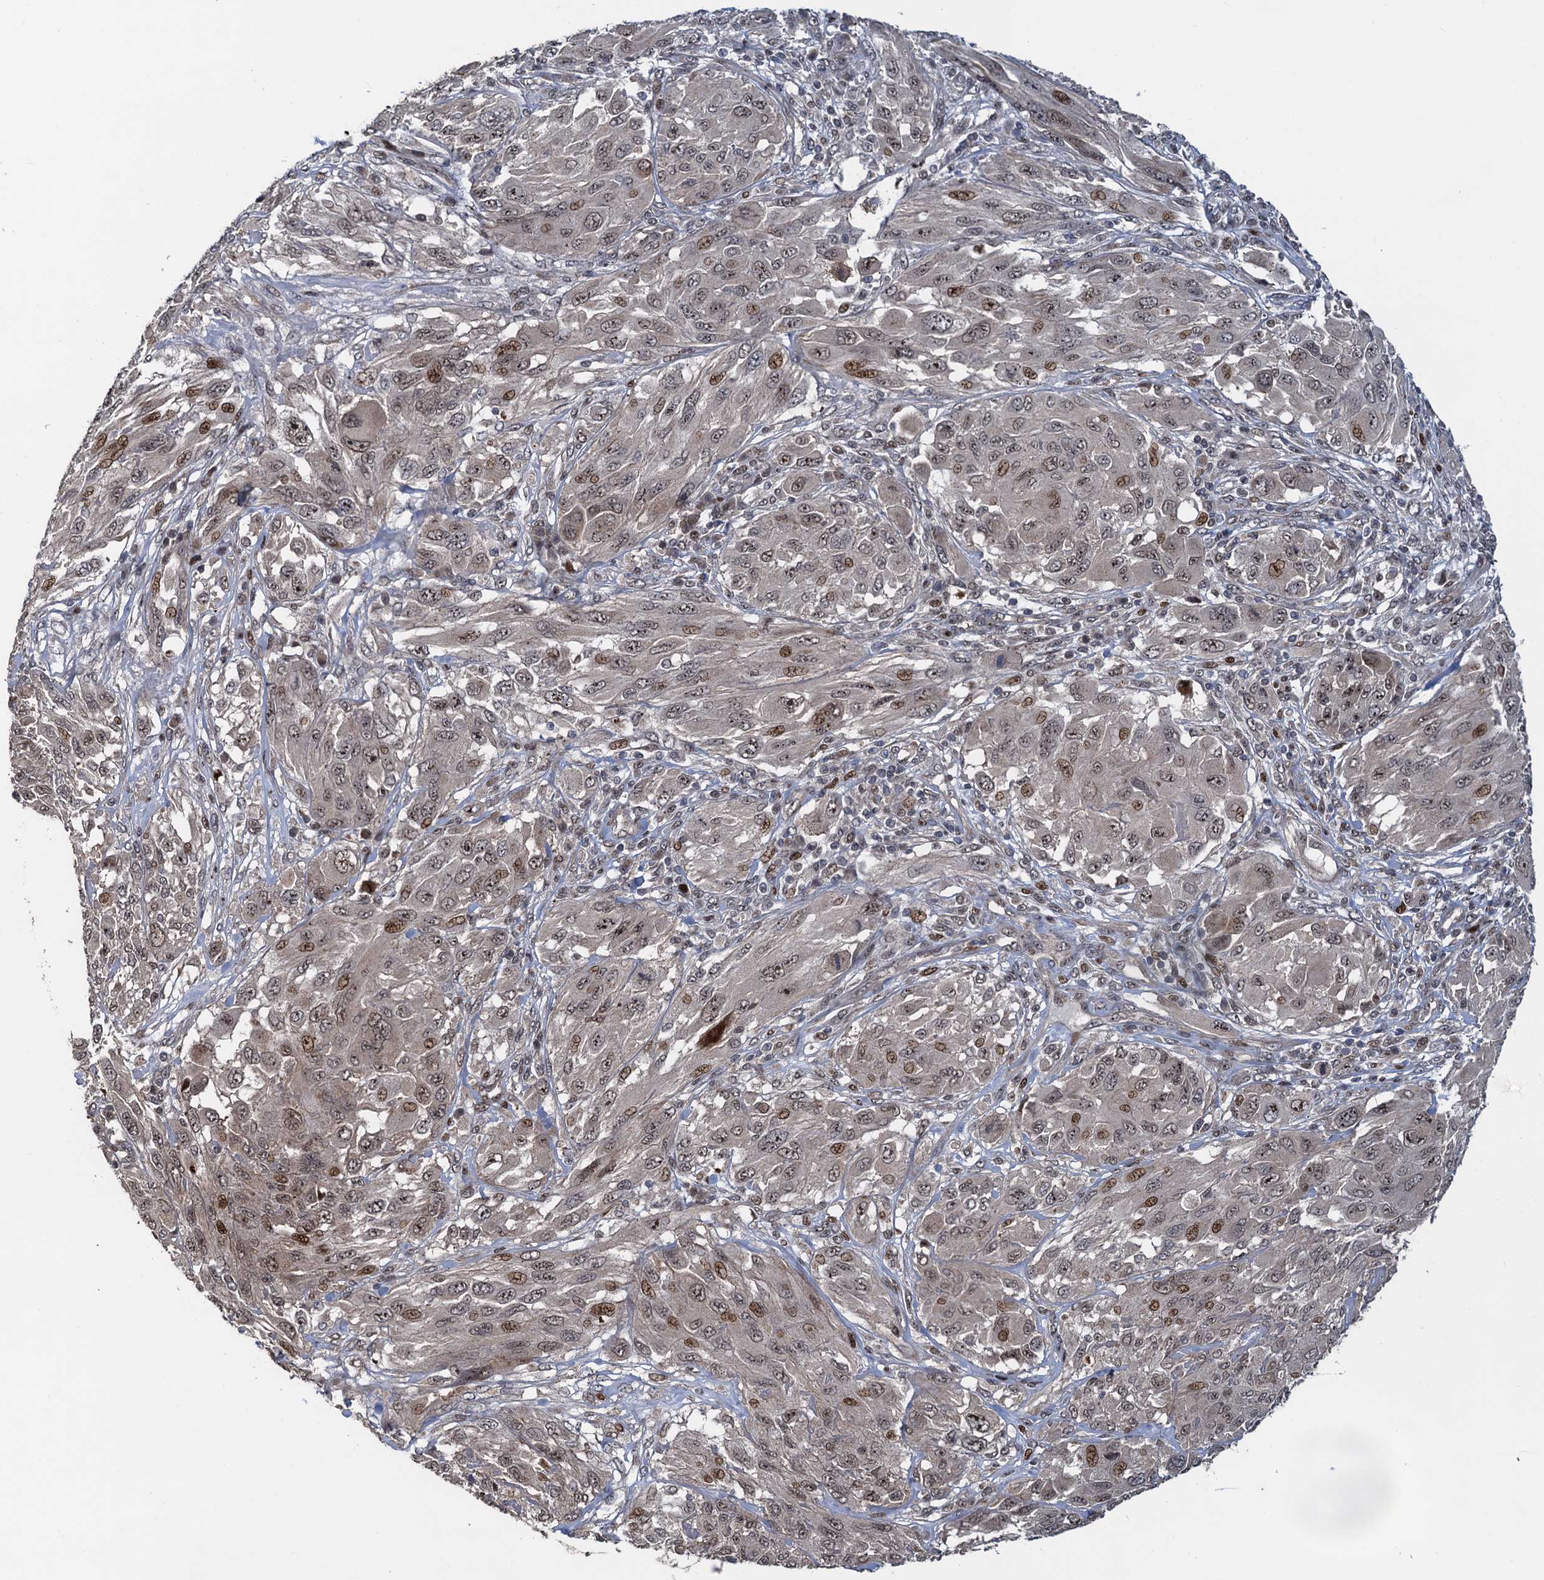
{"staining": {"intensity": "moderate", "quantity": "<25%", "location": "nuclear"}, "tissue": "melanoma", "cell_type": "Tumor cells", "image_type": "cancer", "snomed": [{"axis": "morphology", "description": "Malignant melanoma, NOS"}, {"axis": "topography", "description": "Skin"}], "caption": "Tumor cells reveal moderate nuclear positivity in about <25% of cells in malignant melanoma.", "gene": "ATOSA", "patient": {"sex": "female", "age": 91}}